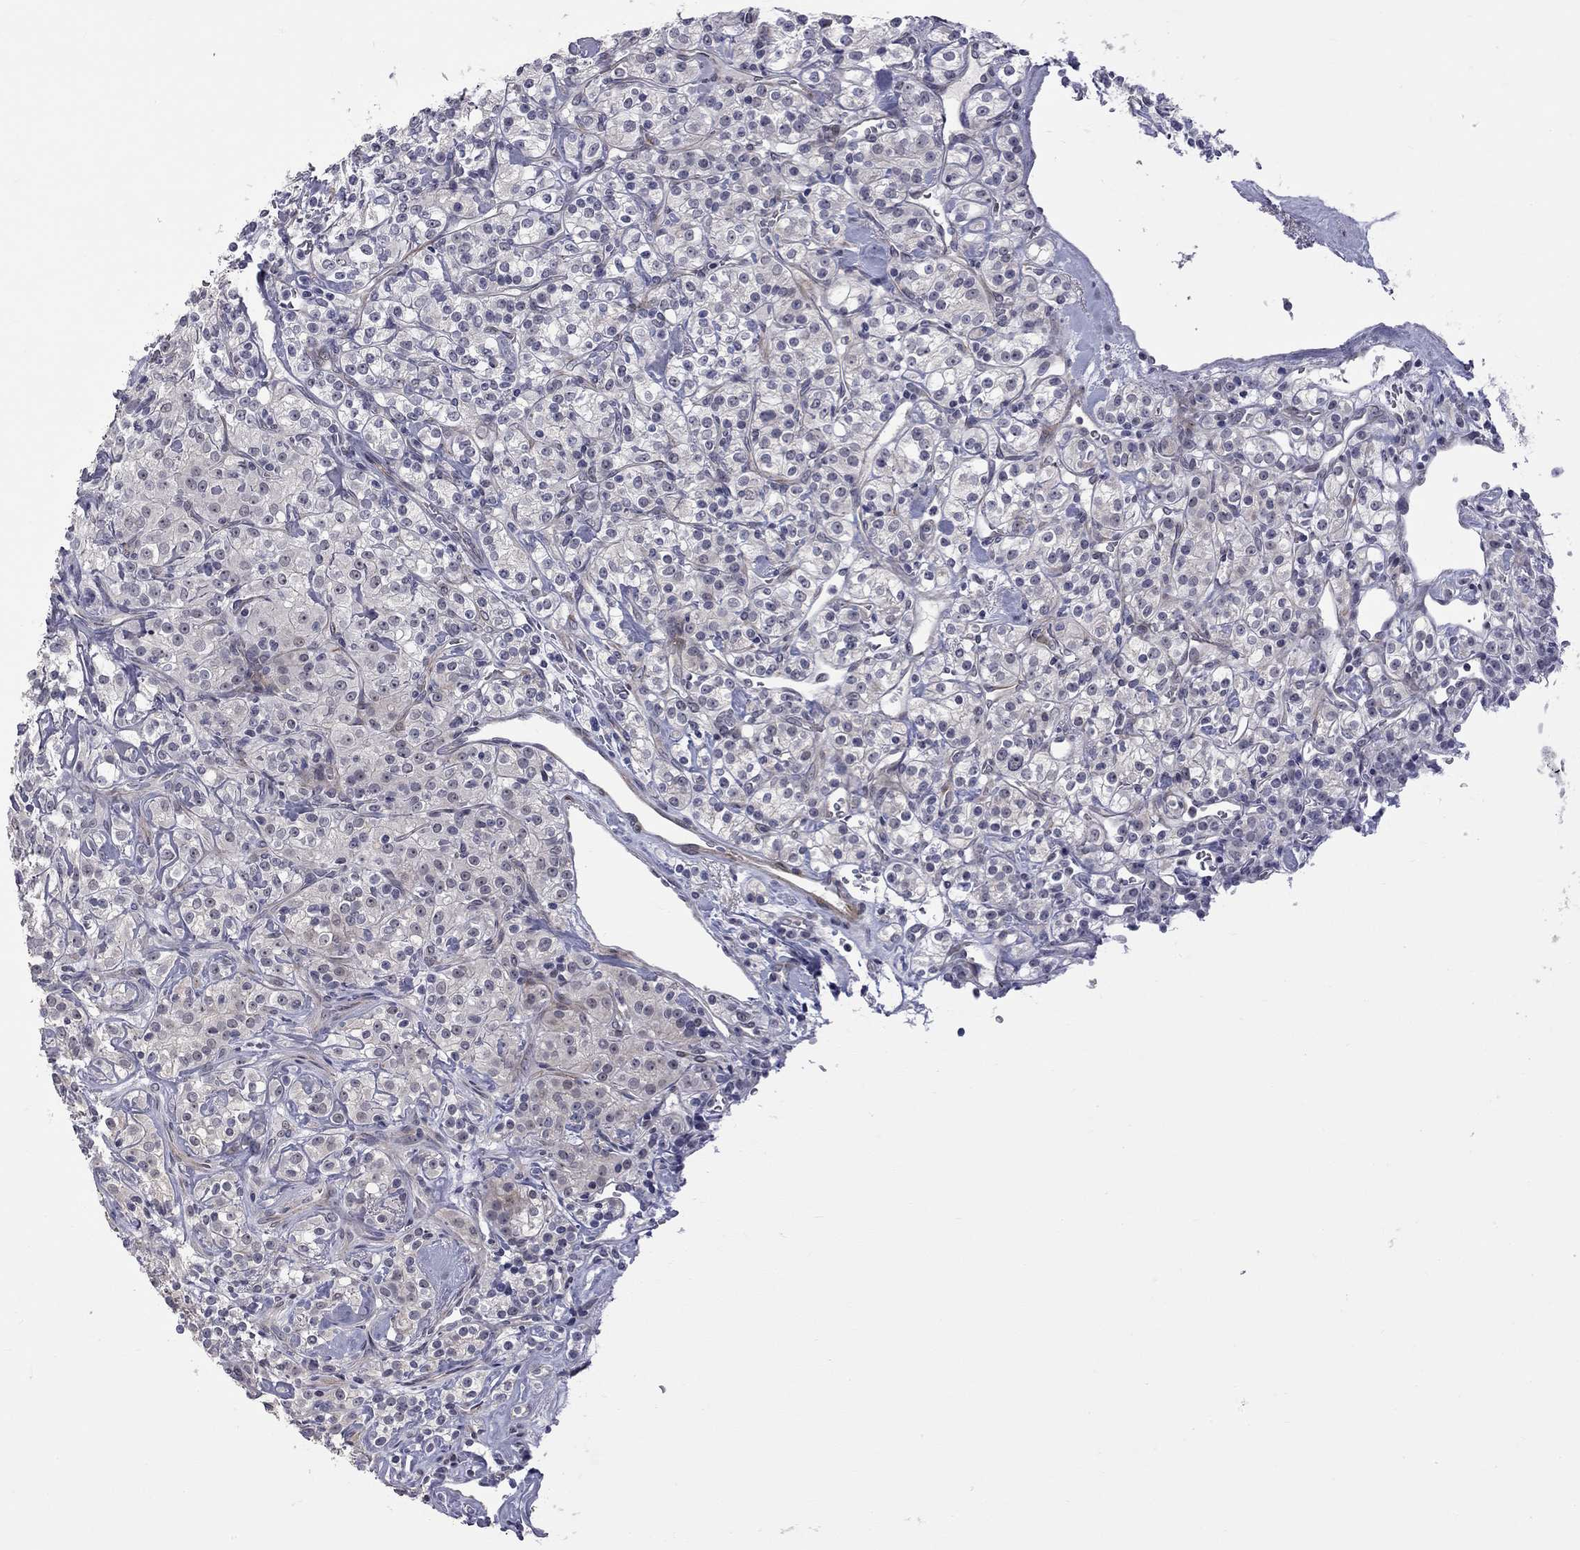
{"staining": {"intensity": "negative", "quantity": "none", "location": "none"}, "tissue": "renal cancer", "cell_type": "Tumor cells", "image_type": "cancer", "snomed": [{"axis": "morphology", "description": "Adenocarcinoma, NOS"}, {"axis": "topography", "description": "Kidney"}], "caption": "The photomicrograph displays no staining of tumor cells in adenocarcinoma (renal). (IHC, brightfield microscopy, high magnification).", "gene": "GSG1L", "patient": {"sex": "male", "age": 77}}